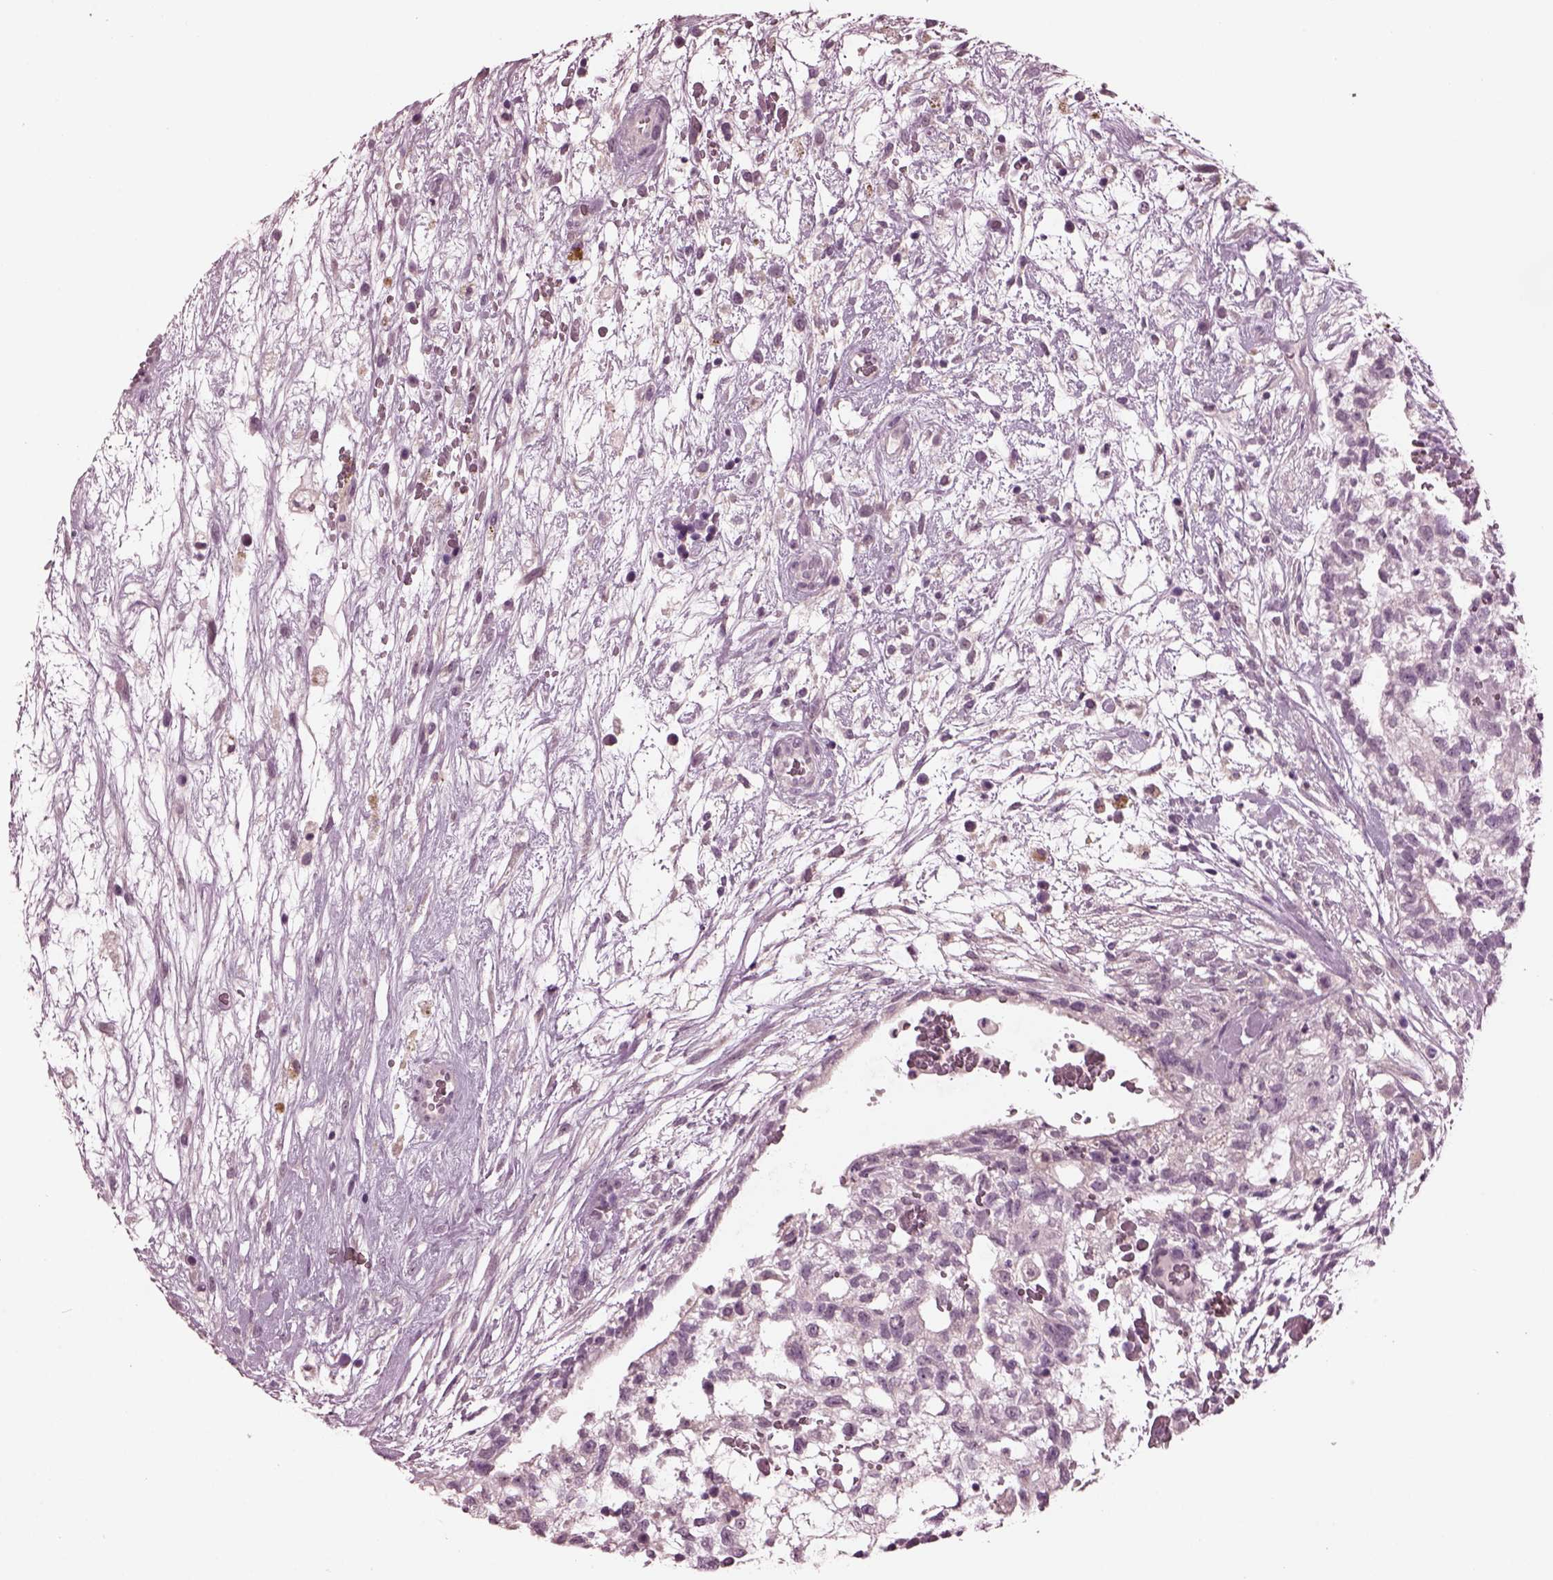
{"staining": {"intensity": "negative", "quantity": "none", "location": "none"}, "tissue": "testis cancer", "cell_type": "Tumor cells", "image_type": "cancer", "snomed": [{"axis": "morphology", "description": "Normal tissue, NOS"}, {"axis": "morphology", "description": "Carcinoma, Embryonal, NOS"}, {"axis": "topography", "description": "Testis"}], "caption": "There is no significant positivity in tumor cells of testis cancer.", "gene": "MIB2", "patient": {"sex": "male", "age": 32}}